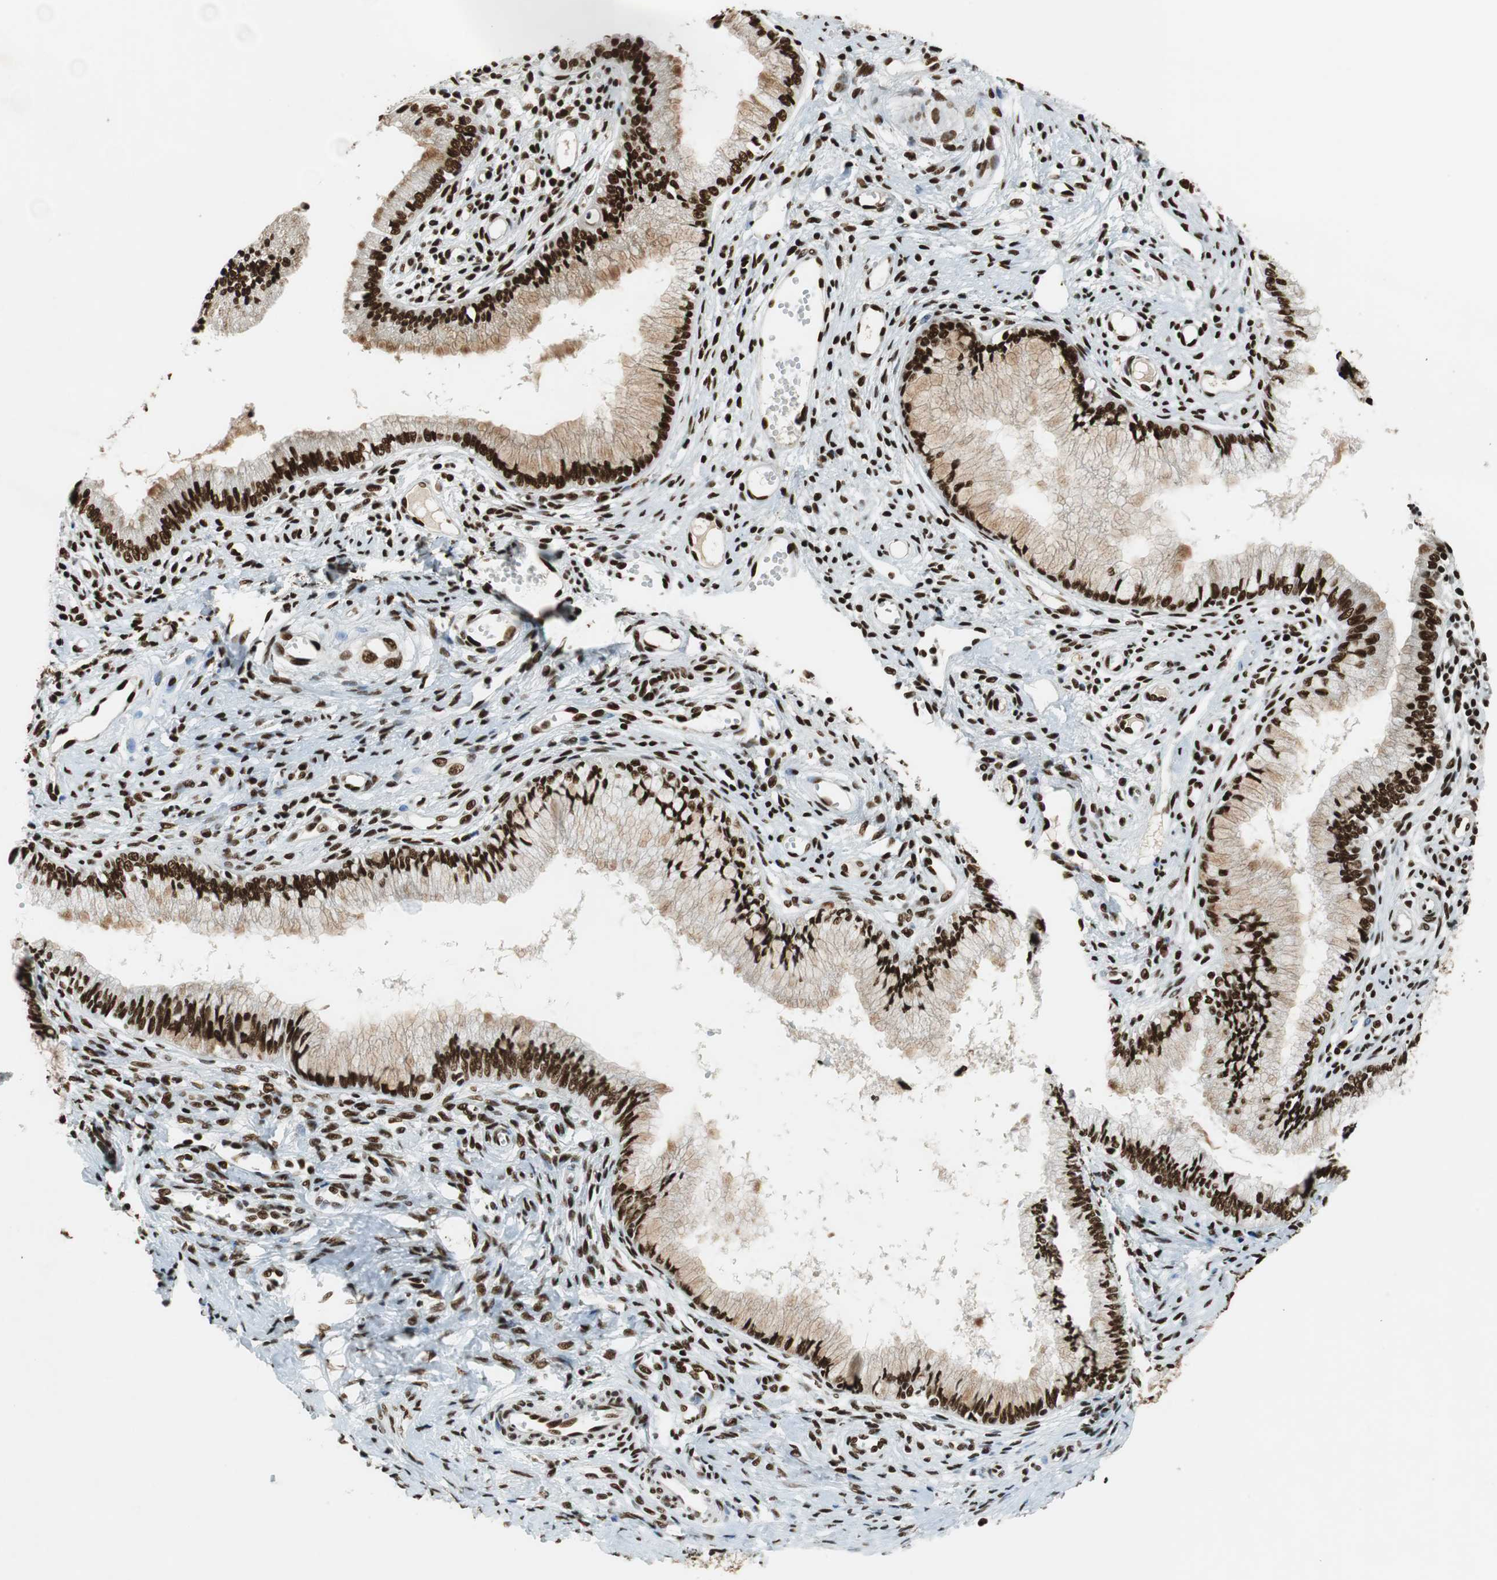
{"staining": {"intensity": "strong", "quantity": ">75%", "location": "nuclear"}, "tissue": "cervical cancer", "cell_type": "Tumor cells", "image_type": "cancer", "snomed": [{"axis": "morphology", "description": "Adenocarcinoma, NOS"}, {"axis": "topography", "description": "Cervix"}], "caption": "Immunohistochemistry (IHC) of adenocarcinoma (cervical) reveals high levels of strong nuclear positivity in approximately >75% of tumor cells. (Brightfield microscopy of DAB IHC at high magnification).", "gene": "PRKDC", "patient": {"sex": "female", "age": 36}}